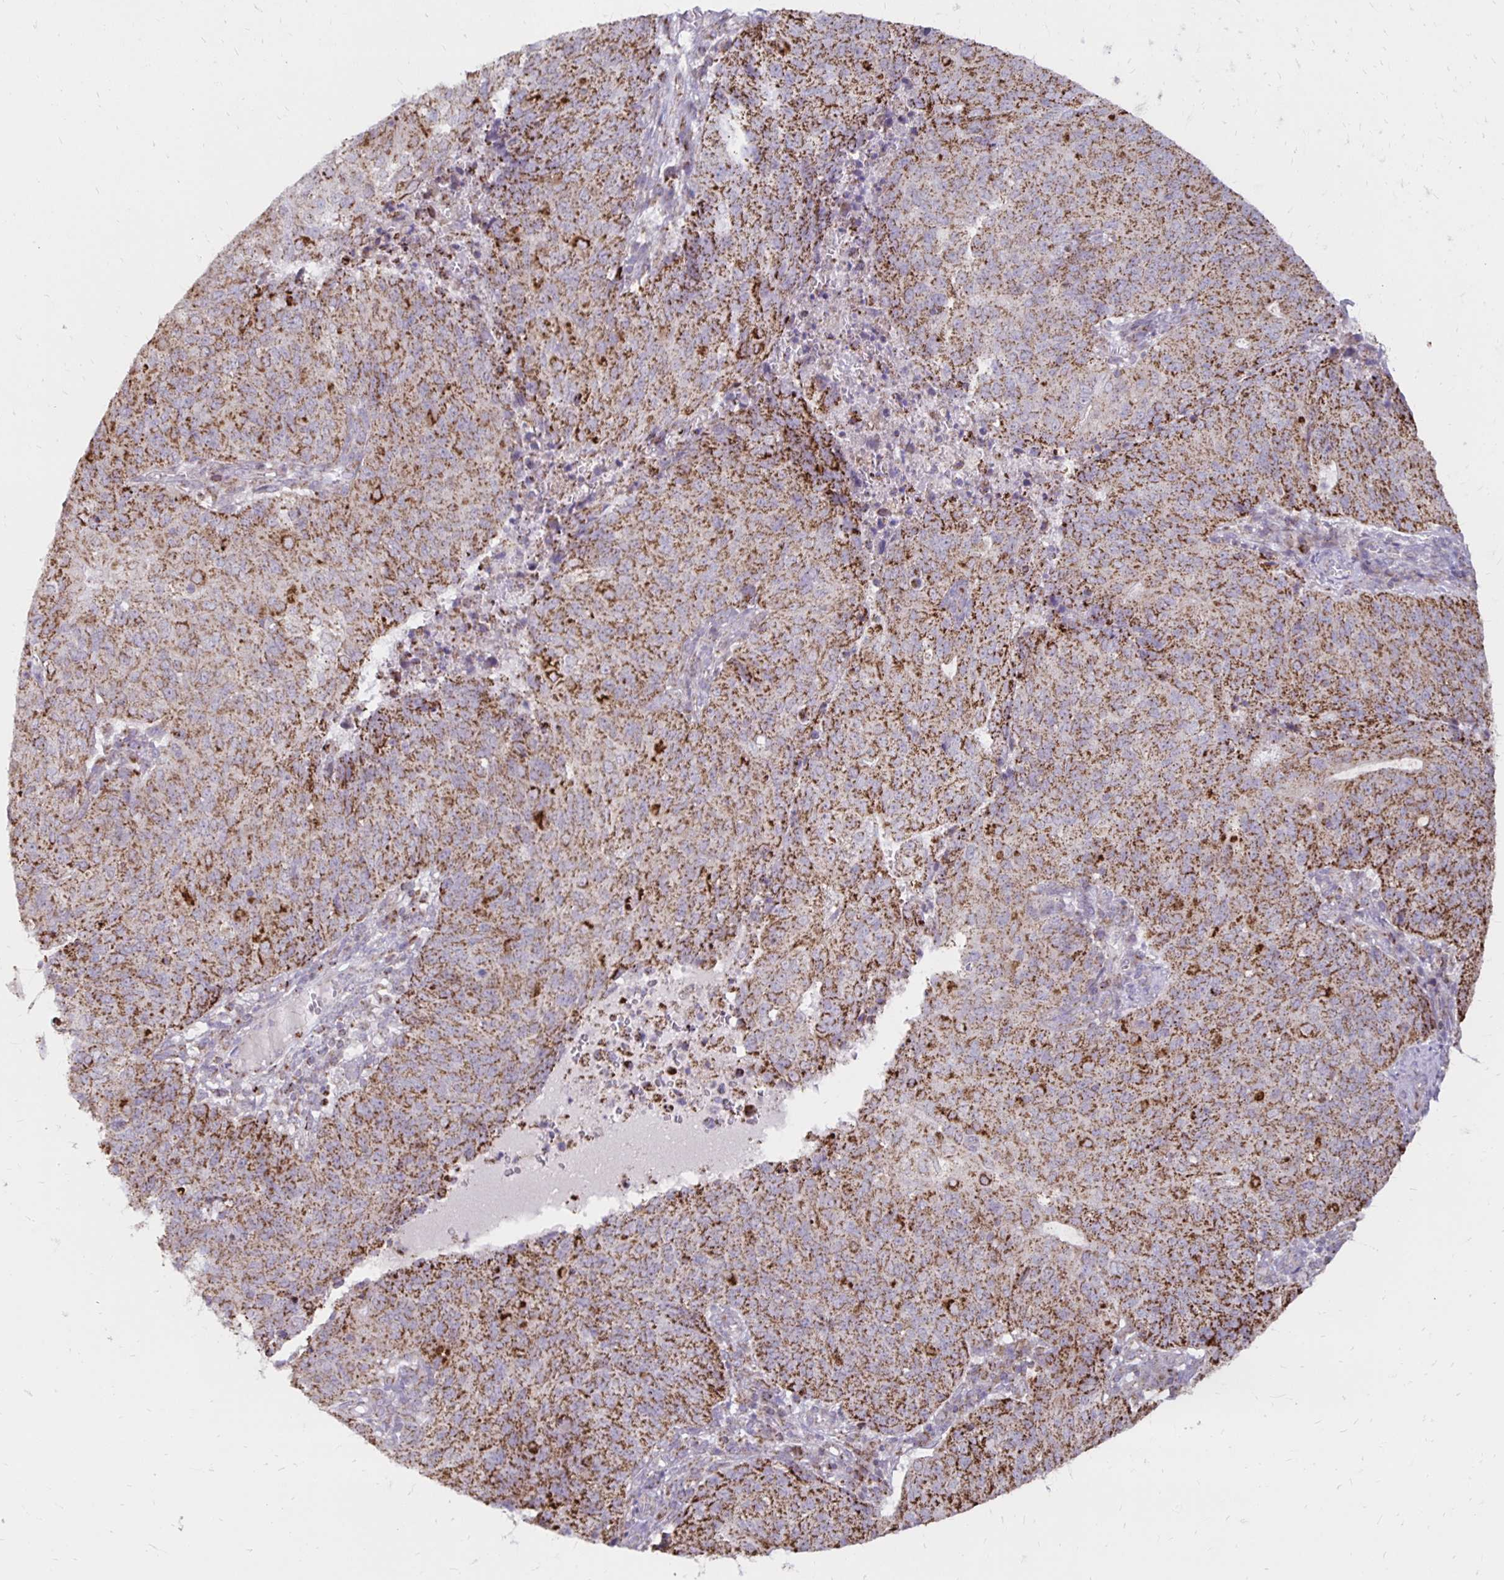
{"staining": {"intensity": "moderate", "quantity": ">75%", "location": "cytoplasmic/membranous"}, "tissue": "endometrial cancer", "cell_type": "Tumor cells", "image_type": "cancer", "snomed": [{"axis": "morphology", "description": "Adenocarcinoma, NOS"}, {"axis": "topography", "description": "Endometrium"}], "caption": "High-magnification brightfield microscopy of endometrial adenocarcinoma stained with DAB (brown) and counterstained with hematoxylin (blue). tumor cells exhibit moderate cytoplasmic/membranous positivity is appreciated in about>75% of cells.", "gene": "IER3", "patient": {"sex": "female", "age": 82}}